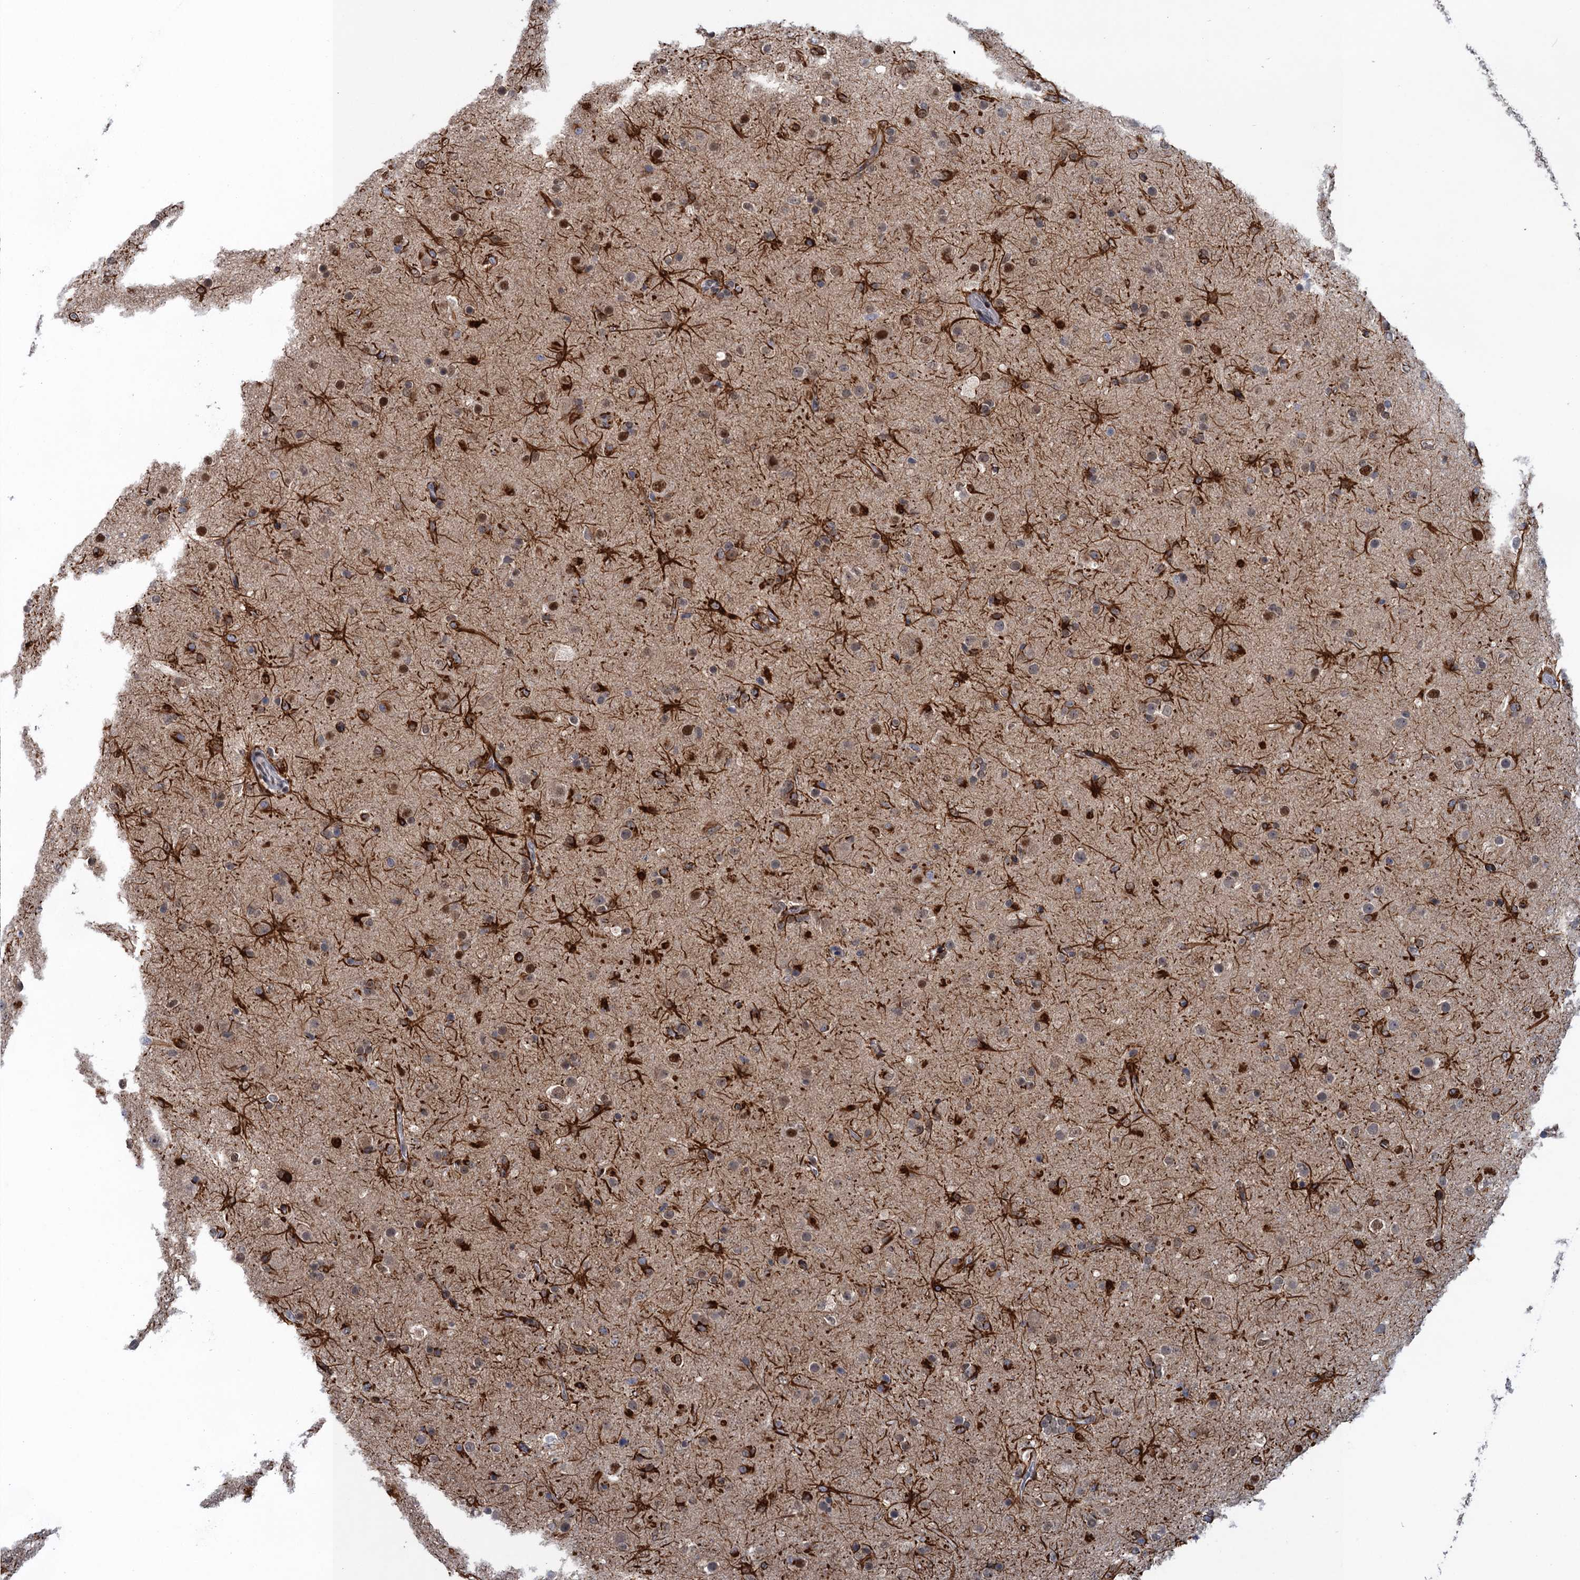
{"staining": {"intensity": "moderate", "quantity": ">75%", "location": "cytoplasmic/membranous,nuclear"}, "tissue": "glioma", "cell_type": "Tumor cells", "image_type": "cancer", "snomed": [{"axis": "morphology", "description": "Glioma, malignant, Low grade"}, {"axis": "topography", "description": "Brain"}], "caption": "Protein expression analysis of glioma exhibits moderate cytoplasmic/membranous and nuclear staining in about >75% of tumor cells. Immunohistochemistry stains the protein of interest in brown and the nuclei are stained blue.", "gene": "SAE1", "patient": {"sex": "male", "age": 65}}